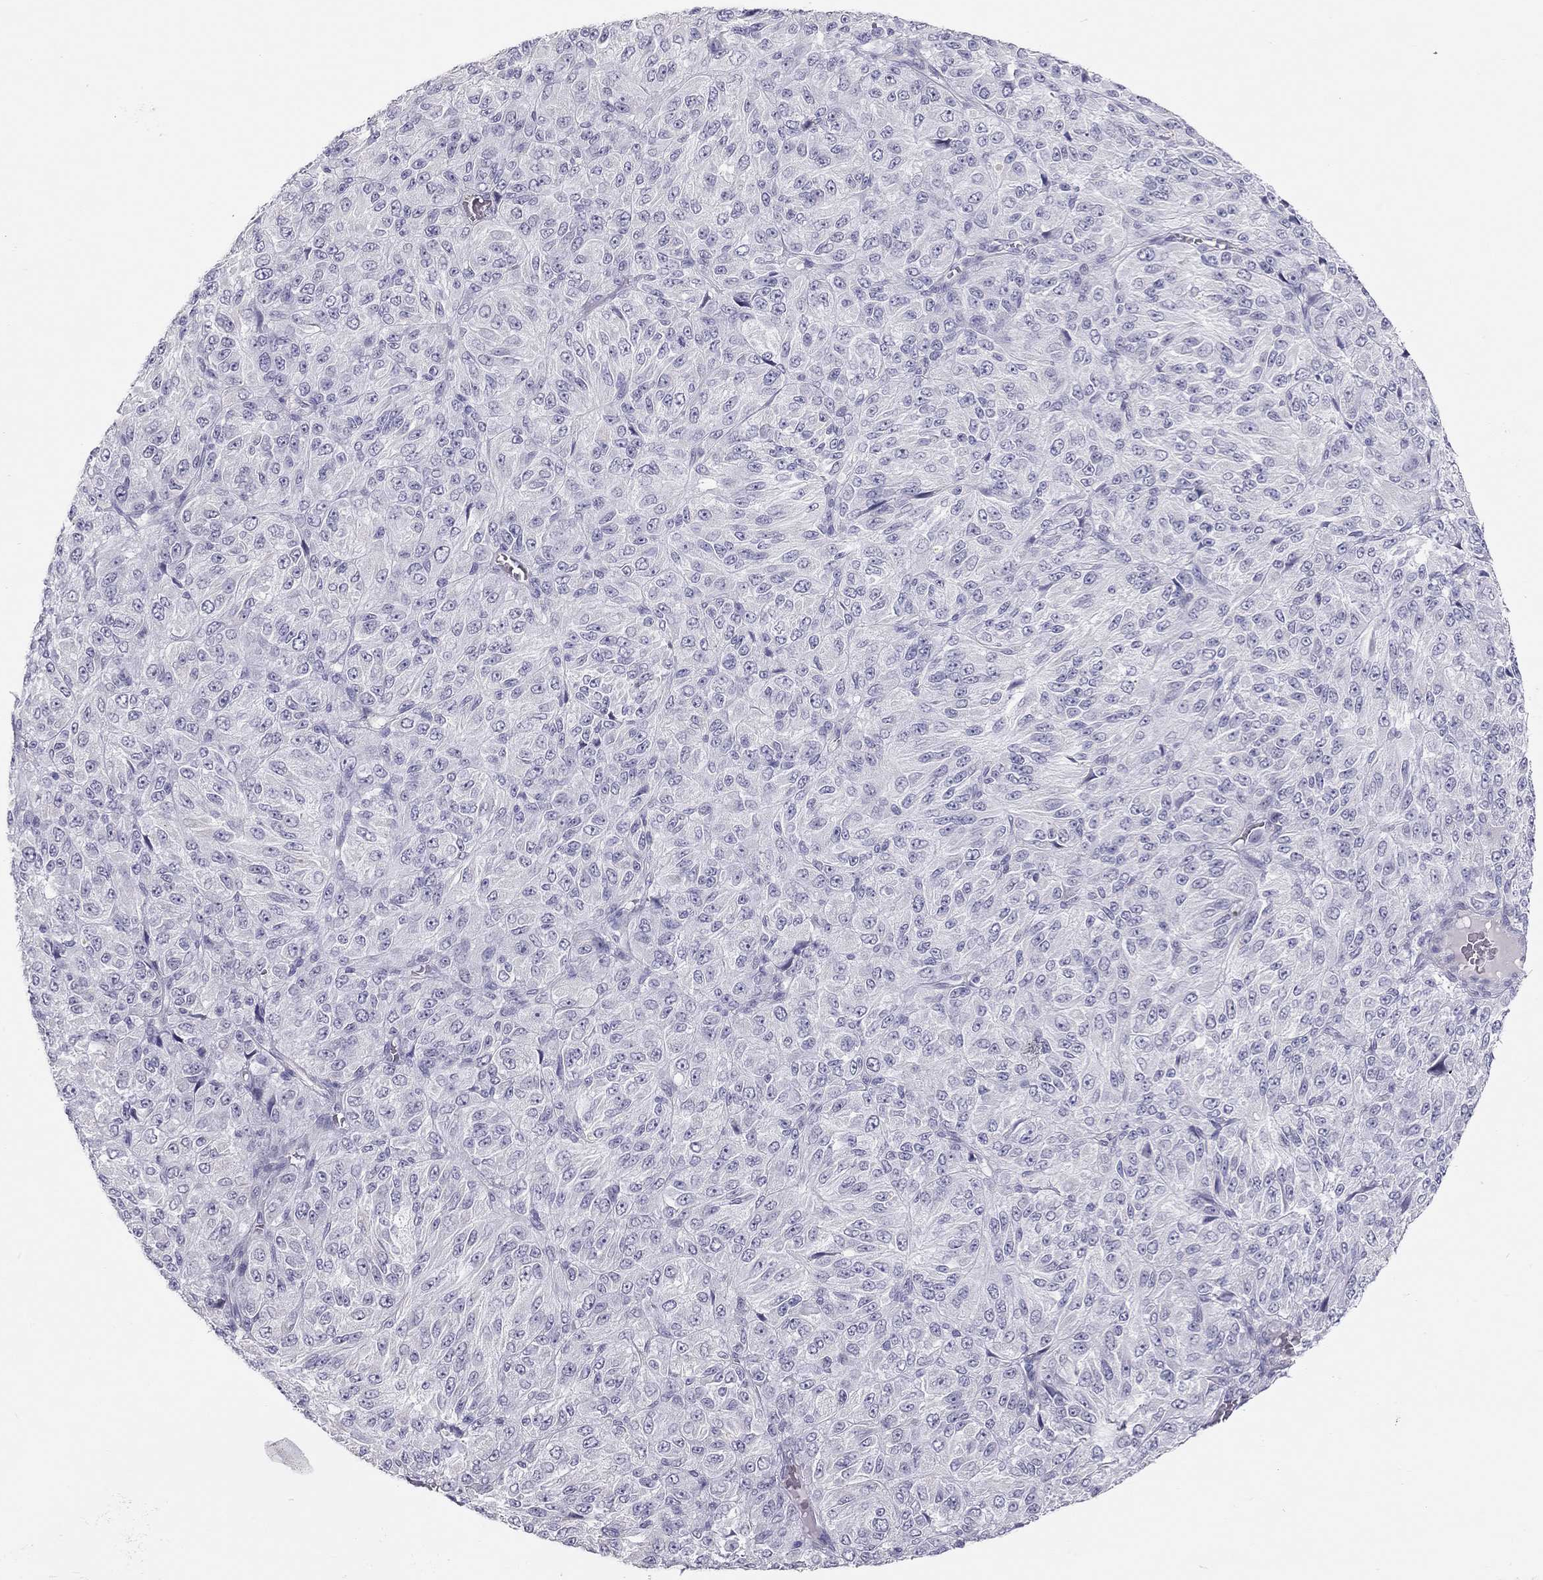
{"staining": {"intensity": "negative", "quantity": "none", "location": "none"}, "tissue": "melanoma", "cell_type": "Tumor cells", "image_type": "cancer", "snomed": [{"axis": "morphology", "description": "Malignant melanoma, Metastatic site"}, {"axis": "topography", "description": "Brain"}], "caption": "High magnification brightfield microscopy of malignant melanoma (metastatic site) stained with DAB (3,3'-diaminobenzidine) (brown) and counterstained with hematoxylin (blue): tumor cells show no significant expression.", "gene": "SPATA12", "patient": {"sex": "female", "age": 56}}